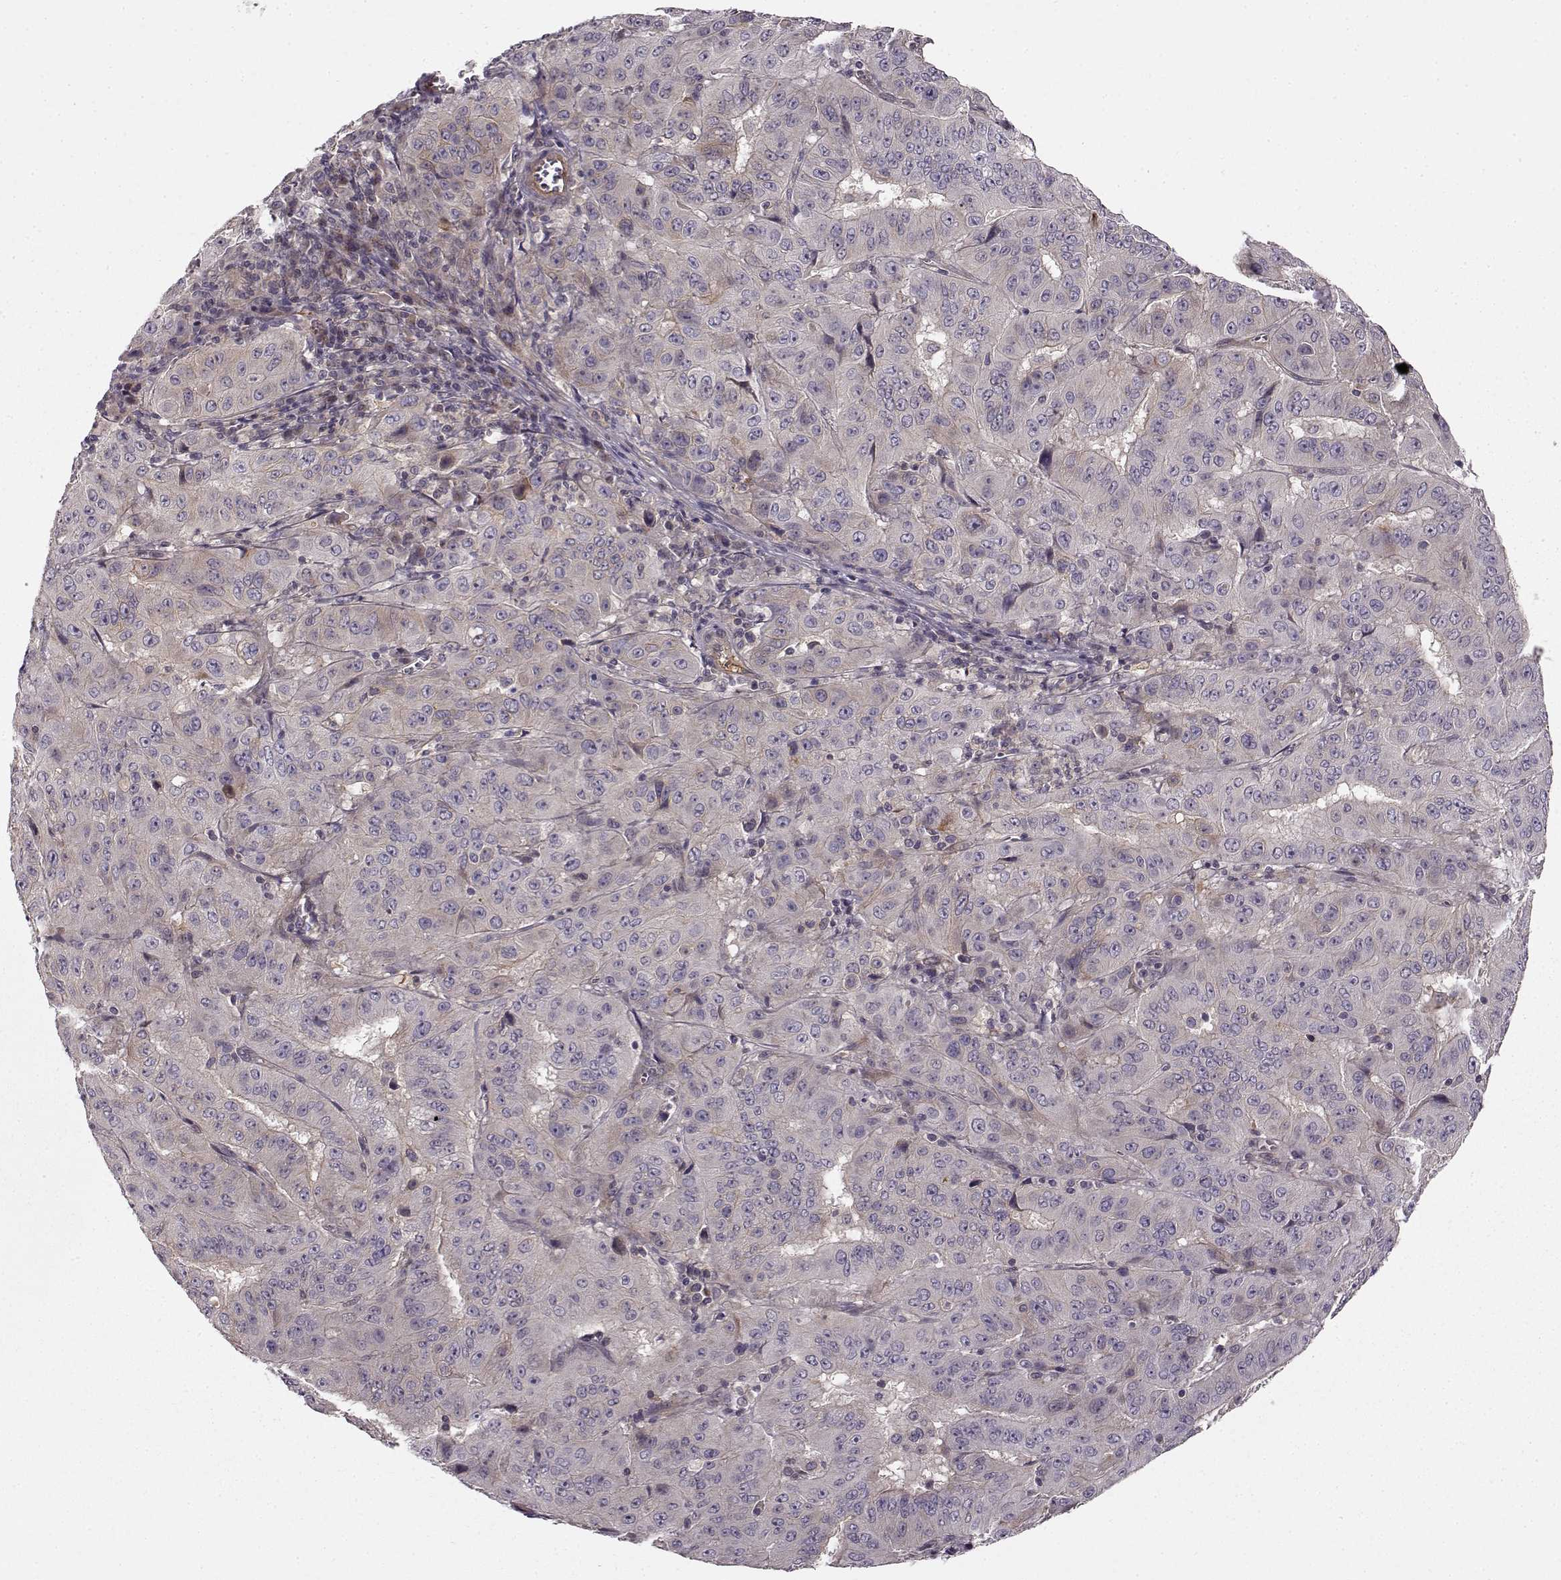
{"staining": {"intensity": "moderate", "quantity": "25%-75%", "location": "cytoplasmic/membranous"}, "tissue": "pancreatic cancer", "cell_type": "Tumor cells", "image_type": "cancer", "snomed": [{"axis": "morphology", "description": "Adenocarcinoma, NOS"}, {"axis": "topography", "description": "Pancreas"}], "caption": "Protein expression analysis of pancreatic cancer exhibits moderate cytoplasmic/membranous expression in about 25%-75% of tumor cells.", "gene": "MTR", "patient": {"sex": "male", "age": 63}}